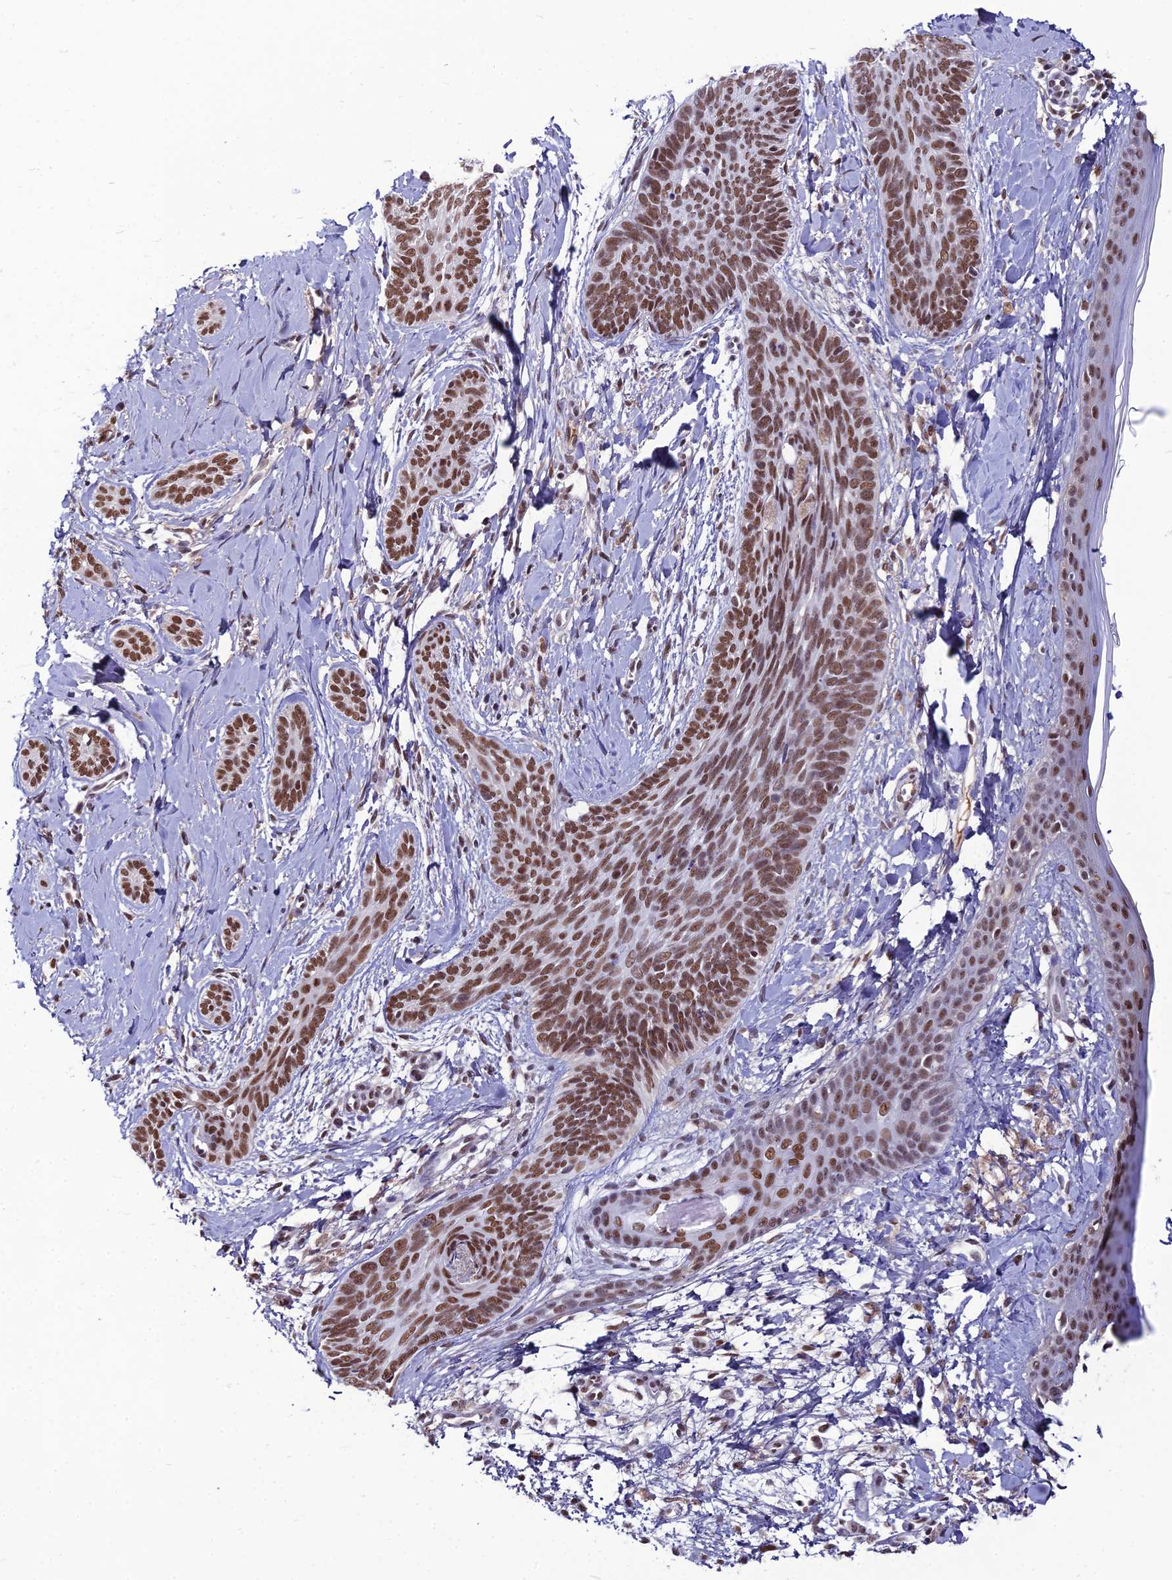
{"staining": {"intensity": "moderate", "quantity": ">75%", "location": "nuclear"}, "tissue": "skin cancer", "cell_type": "Tumor cells", "image_type": "cancer", "snomed": [{"axis": "morphology", "description": "Basal cell carcinoma"}, {"axis": "topography", "description": "Skin"}], "caption": "Protein staining of skin cancer (basal cell carcinoma) tissue reveals moderate nuclear staining in about >75% of tumor cells.", "gene": "RBM12", "patient": {"sex": "female", "age": 81}}